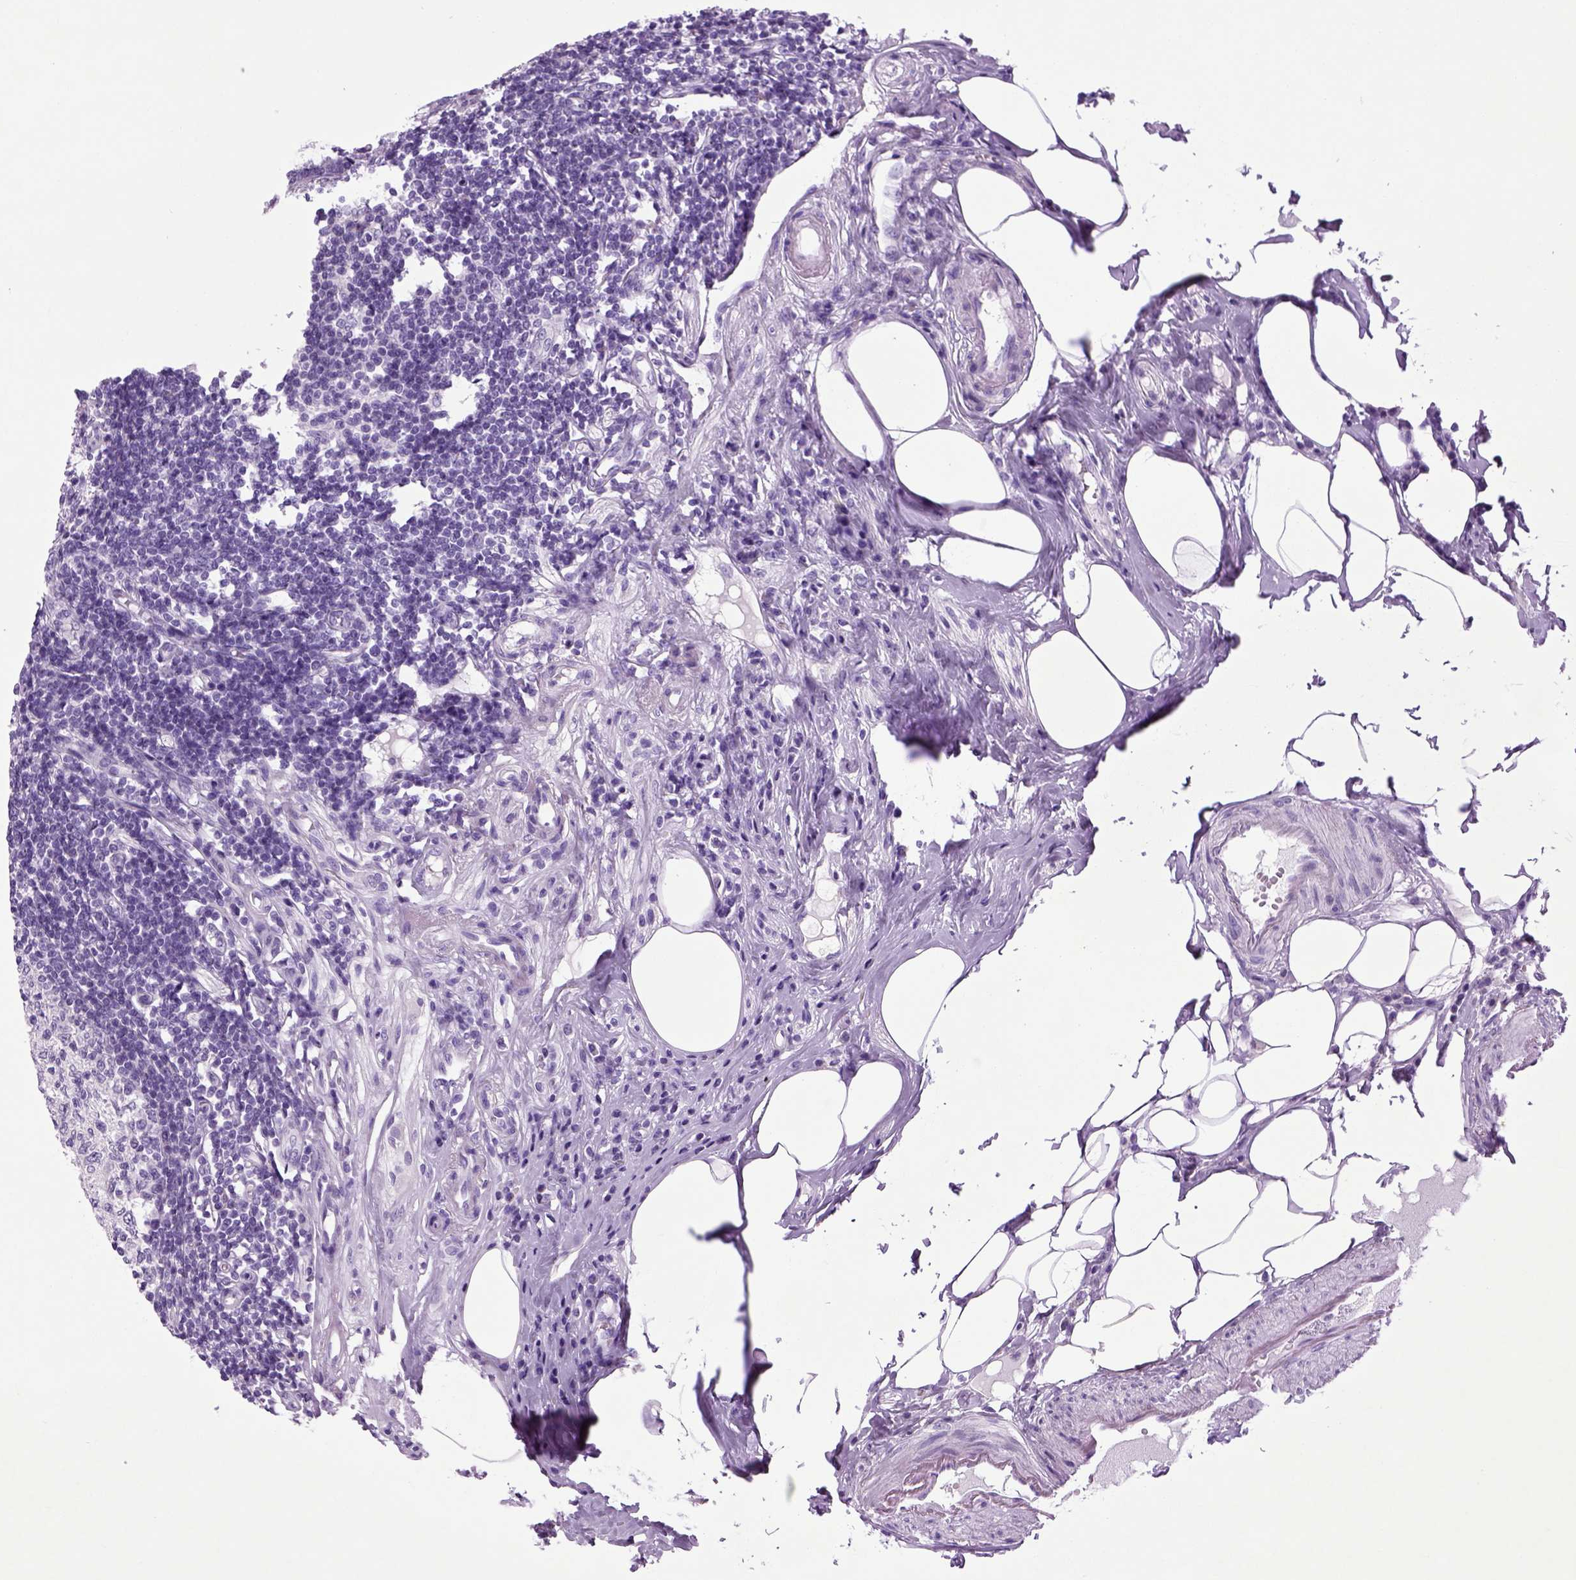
{"staining": {"intensity": "negative", "quantity": "none", "location": "none"}, "tissue": "appendix", "cell_type": "Glandular cells", "image_type": "normal", "snomed": [{"axis": "morphology", "description": "Normal tissue, NOS"}, {"axis": "topography", "description": "Appendix"}], "caption": "Appendix stained for a protein using immunohistochemistry (IHC) shows no positivity glandular cells.", "gene": "HMCN2", "patient": {"sex": "female", "age": 57}}